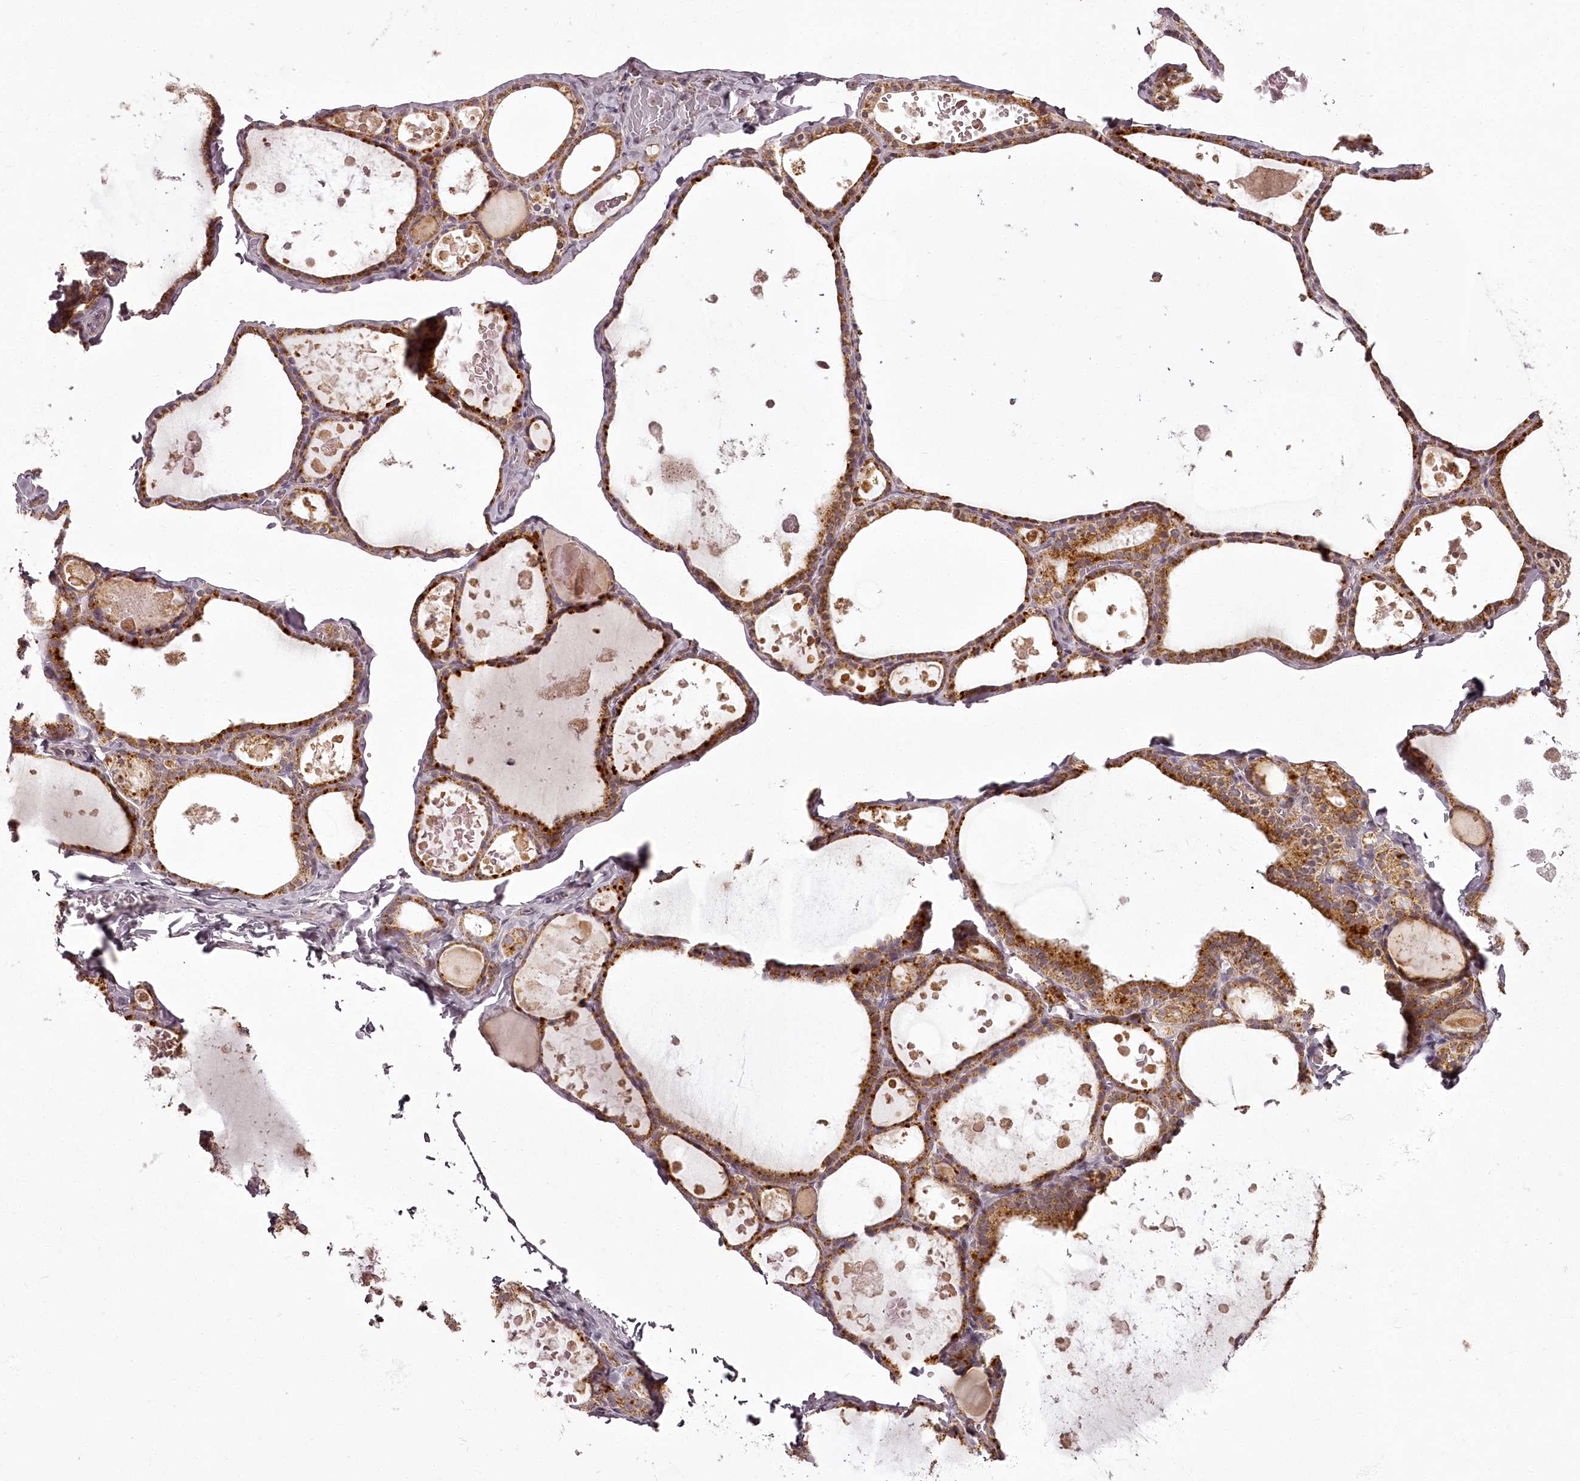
{"staining": {"intensity": "moderate", "quantity": ">75%", "location": "cytoplasmic/membranous"}, "tissue": "thyroid gland", "cell_type": "Glandular cells", "image_type": "normal", "snomed": [{"axis": "morphology", "description": "Normal tissue, NOS"}, {"axis": "topography", "description": "Thyroid gland"}], "caption": "IHC (DAB) staining of benign thyroid gland shows moderate cytoplasmic/membranous protein expression in about >75% of glandular cells. The staining is performed using DAB (3,3'-diaminobenzidine) brown chromogen to label protein expression. The nuclei are counter-stained blue using hematoxylin.", "gene": "CHCHD2", "patient": {"sex": "male", "age": 56}}